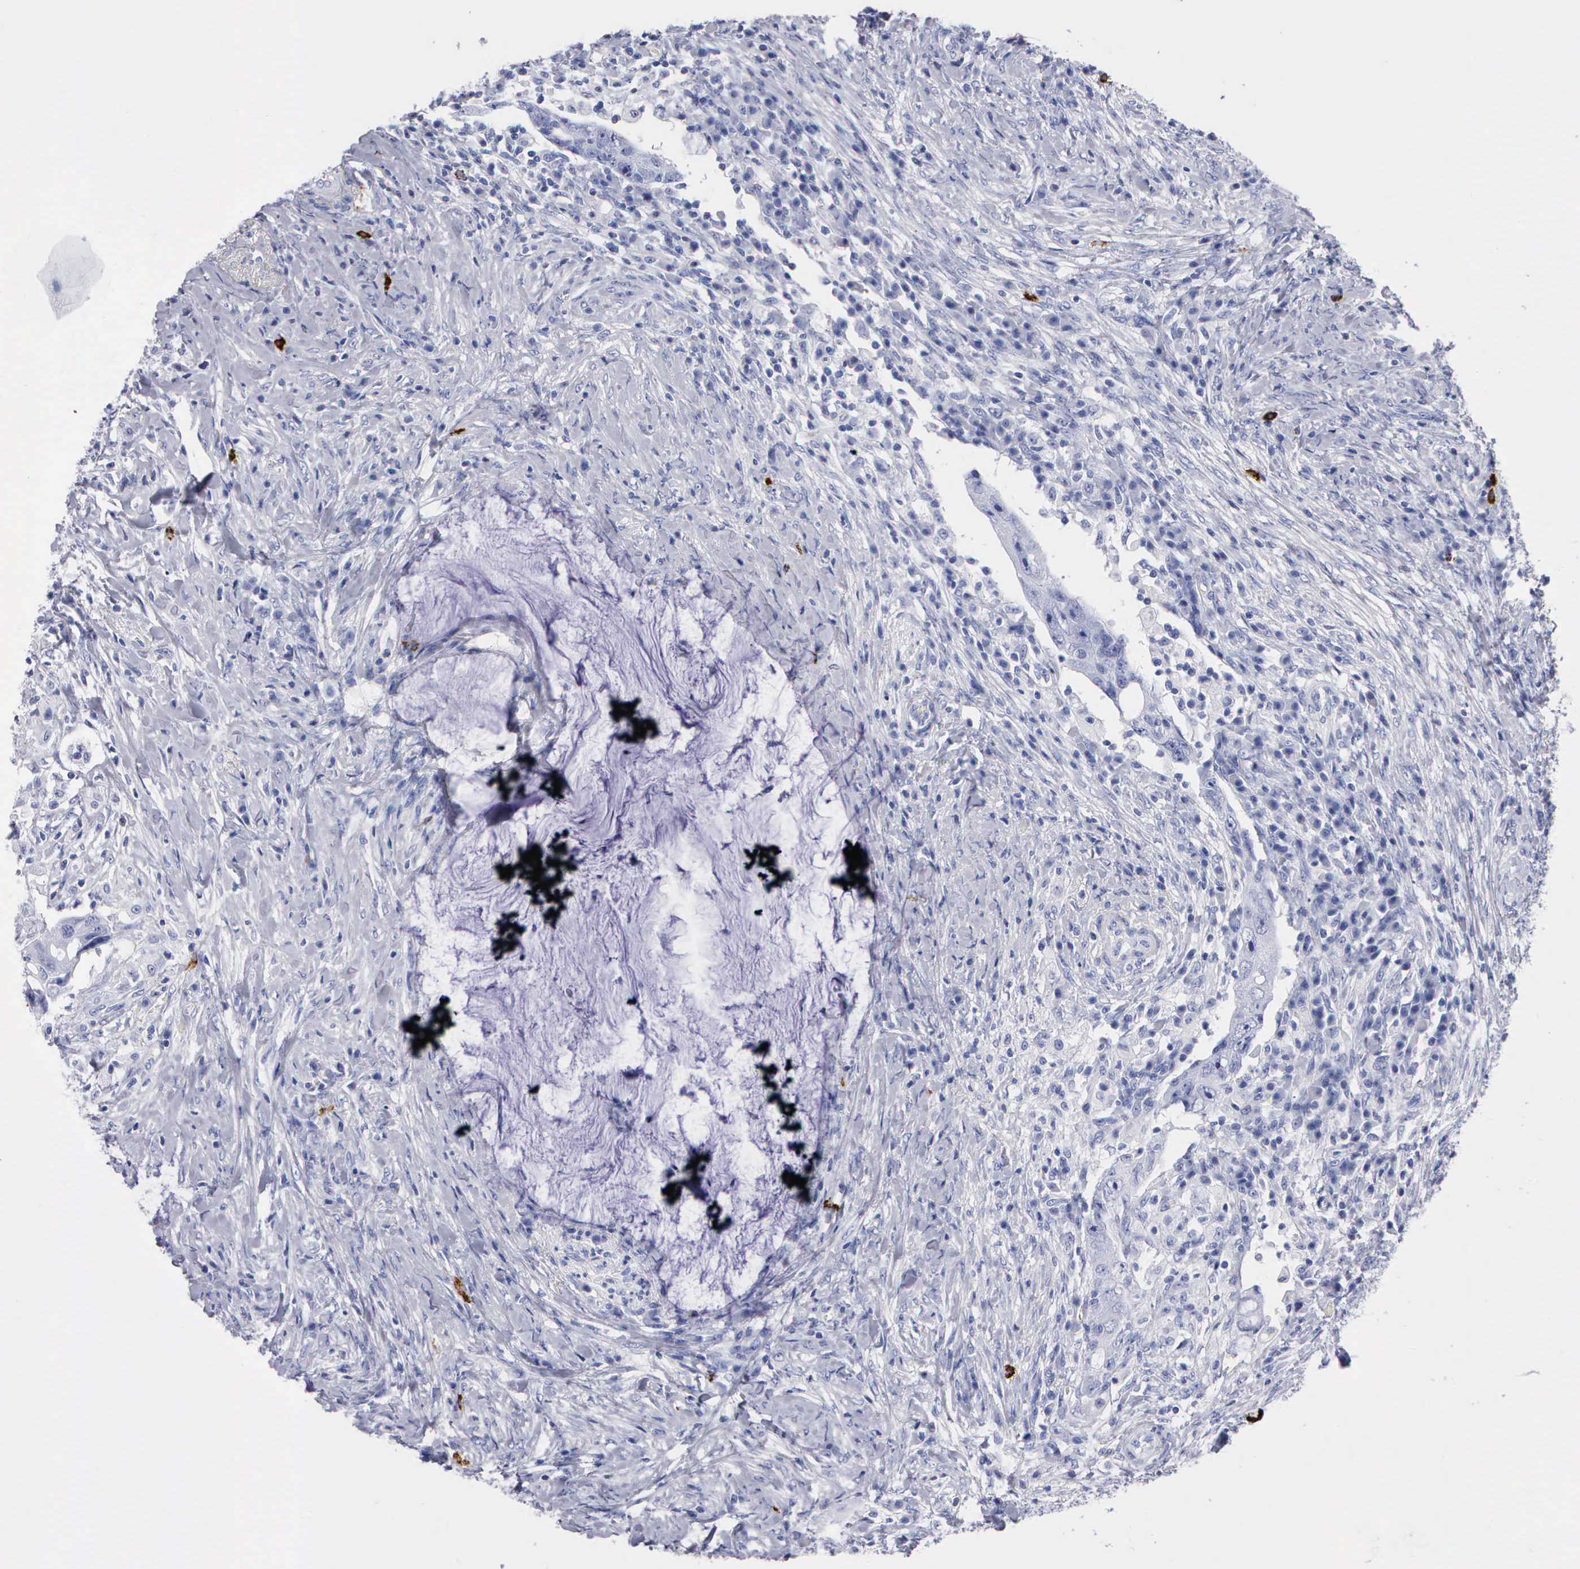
{"staining": {"intensity": "negative", "quantity": "none", "location": "none"}, "tissue": "colorectal cancer", "cell_type": "Tumor cells", "image_type": "cancer", "snomed": [{"axis": "morphology", "description": "Adenocarcinoma, NOS"}, {"axis": "topography", "description": "Rectum"}], "caption": "Immunohistochemistry photomicrograph of neoplastic tissue: human colorectal cancer (adenocarcinoma) stained with DAB (3,3'-diaminobenzidine) reveals no significant protein expression in tumor cells.", "gene": "CTSG", "patient": {"sex": "female", "age": 71}}